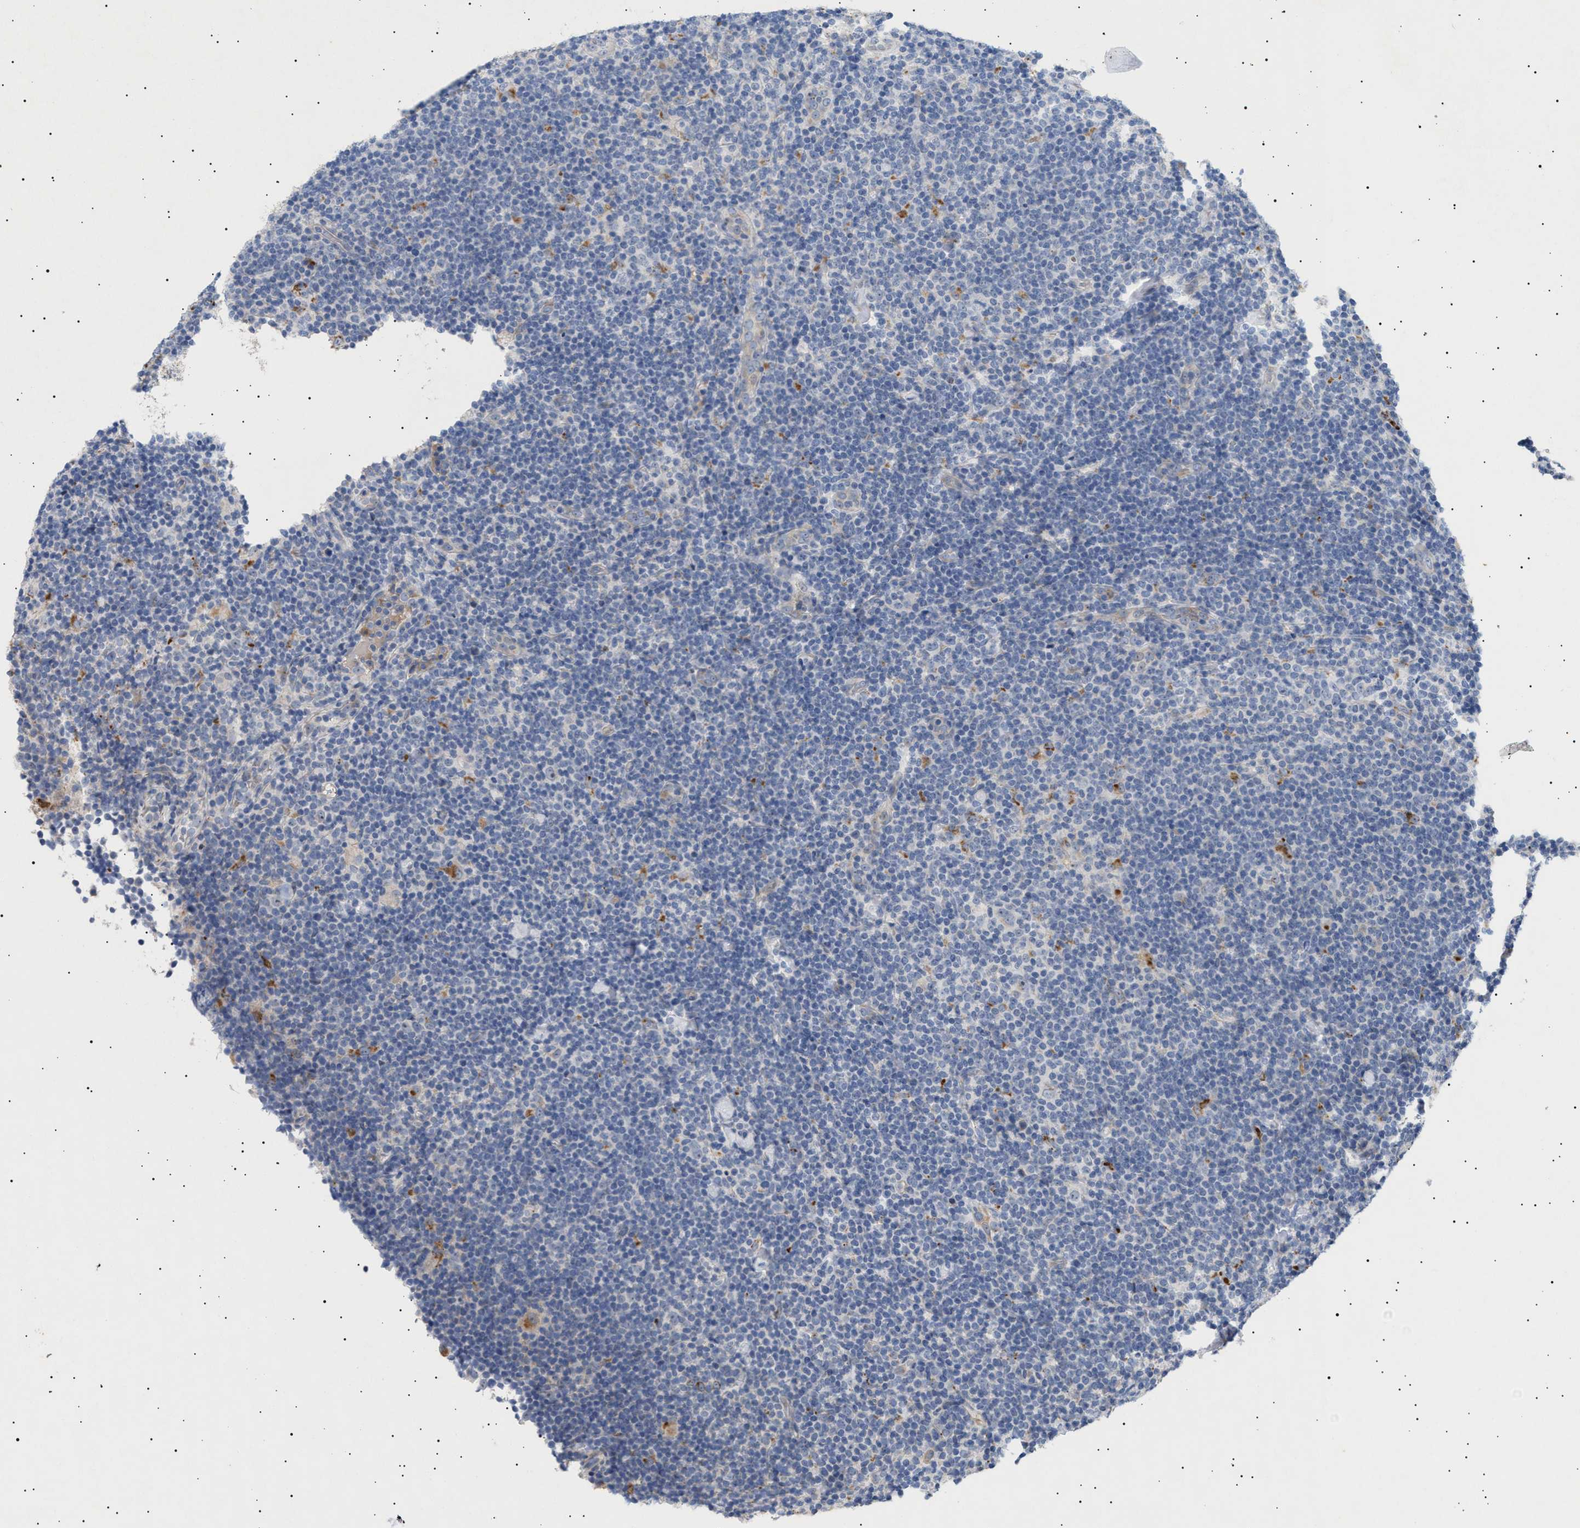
{"staining": {"intensity": "moderate", "quantity": "25%-75%", "location": "cytoplasmic/membranous"}, "tissue": "lymphoma", "cell_type": "Tumor cells", "image_type": "cancer", "snomed": [{"axis": "morphology", "description": "Hodgkin's disease, NOS"}, {"axis": "topography", "description": "Lymph node"}], "caption": "Immunohistochemistry (DAB) staining of lymphoma displays moderate cytoplasmic/membranous protein positivity in approximately 25%-75% of tumor cells.", "gene": "SIRT5", "patient": {"sex": "female", "age": 57}}